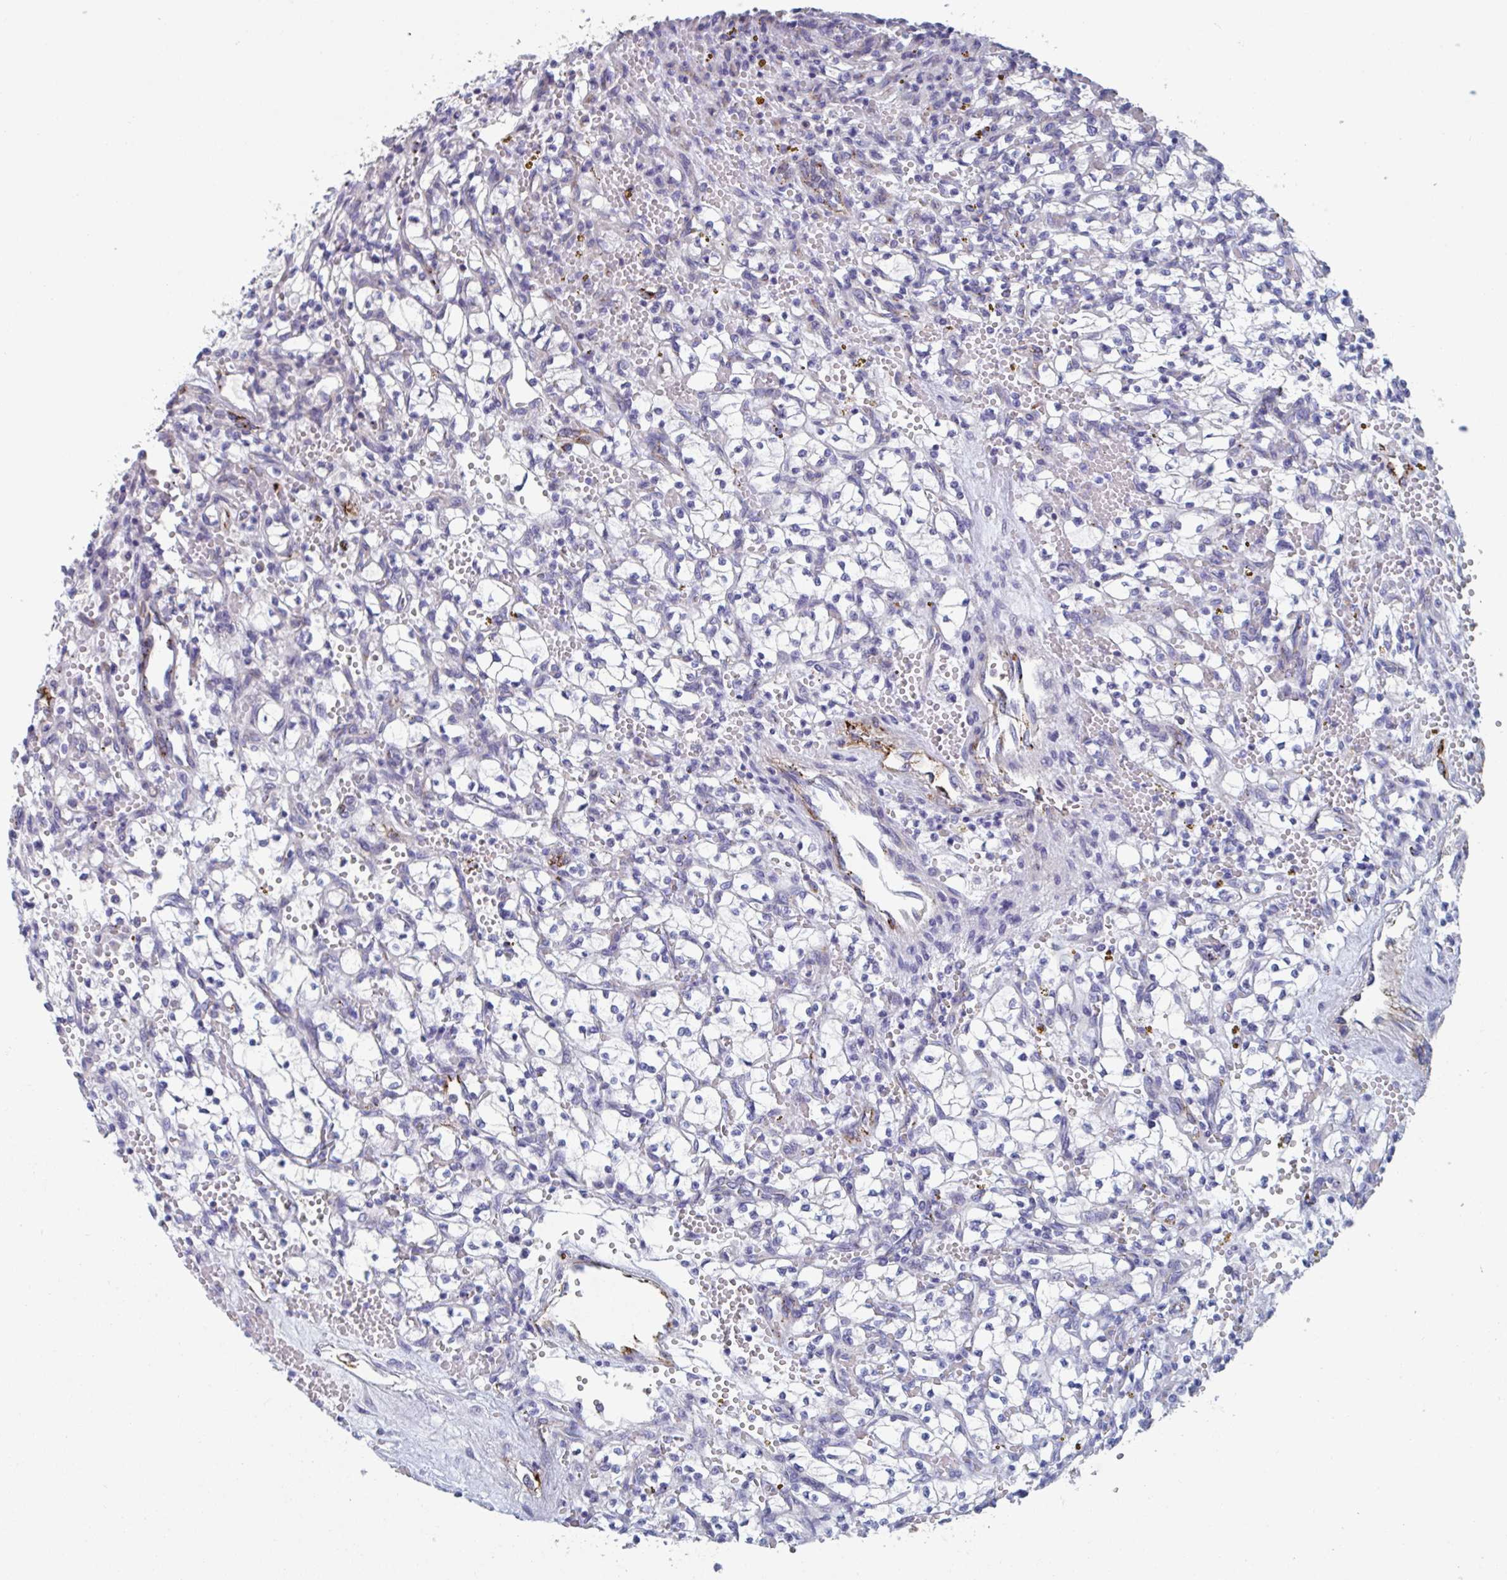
{"staining": {"intensity": "negative", "quantity": "none", "location": "none"}, "tissue": "renal cancer", "cell_type": "Tumor cells", "image_type": "cancer", "snomed": [{"axis": "morphology", "description": "Adenocarcinoma, NOS"}, {"axis": "topography", "description": "Kidney"}], "caption": "Renal adenocarcinoma stained for a protein using immunohistochemistry reveals no expression tumor cells.", "gene": "ABHD16A", "patient": {"sex": "female", "age": 64}}